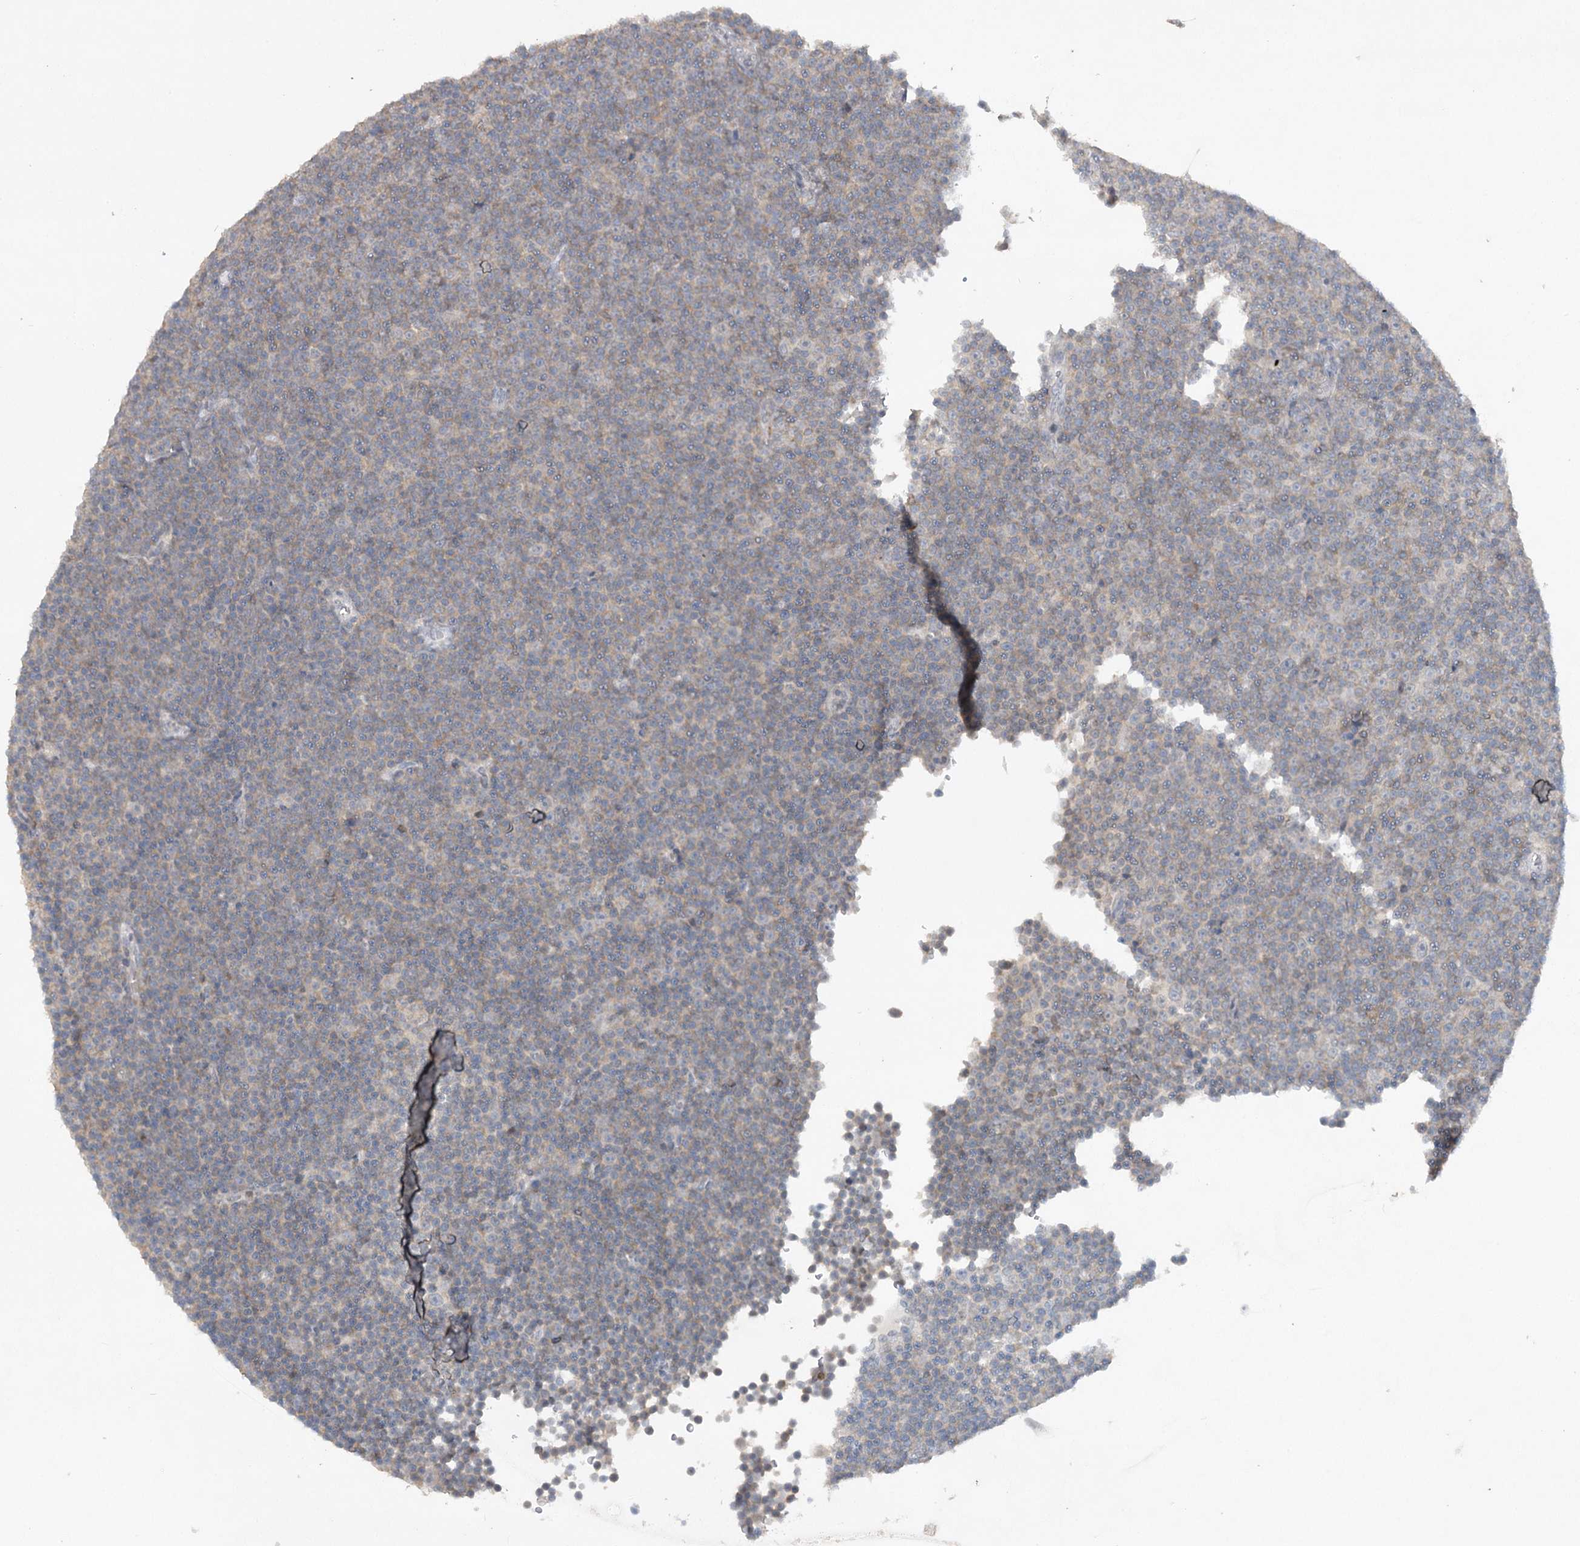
{"staining": {"intensity": "weak", "quantity": "<25%", "location": "cytoplasmic/membranous"}, "tissue": "lymphoma", "cell_type": "Tumor cells", "image_type": "cancer", "snomed": [{"axis": "morphology", "description": "Malignant lymphoma, non-Hodgkin's type, Low grade"}, {"axis": "topography", "description": "Lymph node"}], "caption": "A high-resolution image shows IHC staining of lymphoma, which shows no significant expression in tumor cells. Brightfield microscopy of IHC stained with DAB (3,3'-diaminobenzidine) (brown) and hematoxylin (blue), captured at high magnification.", "gene": "TRAF3IP1", "patient": {"sex": "female", "age": 67}}